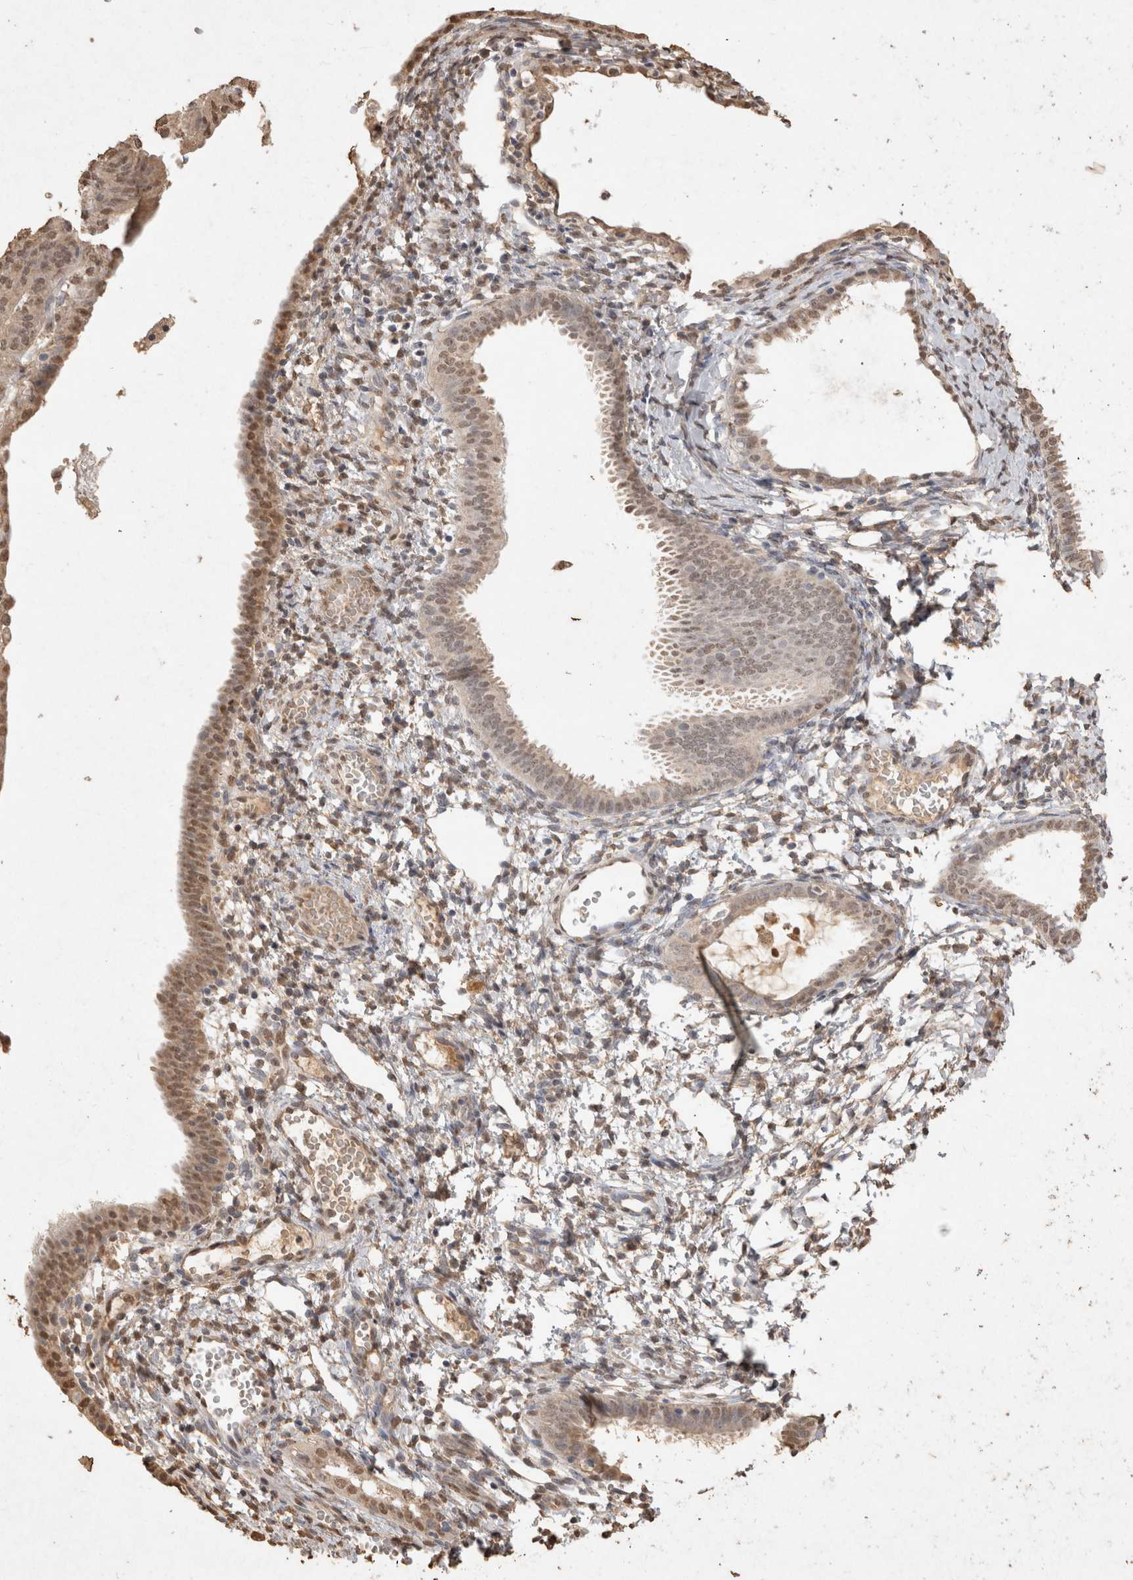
{"staining": {"intensity": "weak", "quantity": "25%-75%", "location": "nuclear"}, "tissue": "endometrial cancer", "cell_type": "Tumor cells", "image_type": "cancer", "snomed": [{"axis": "morphology", "description": "Adenocarcinoma, NOS"}, {"axis": "topography", "description": "Endometrium"}], "caption": "There is low levels of weak nuclear expression in tumor cells of adenocarcinoma (endometrial), as demonstrated by immunohistochemical staining (brown color).", "gene": "MLX", "patient": {"sex": "female", "age": 58}}